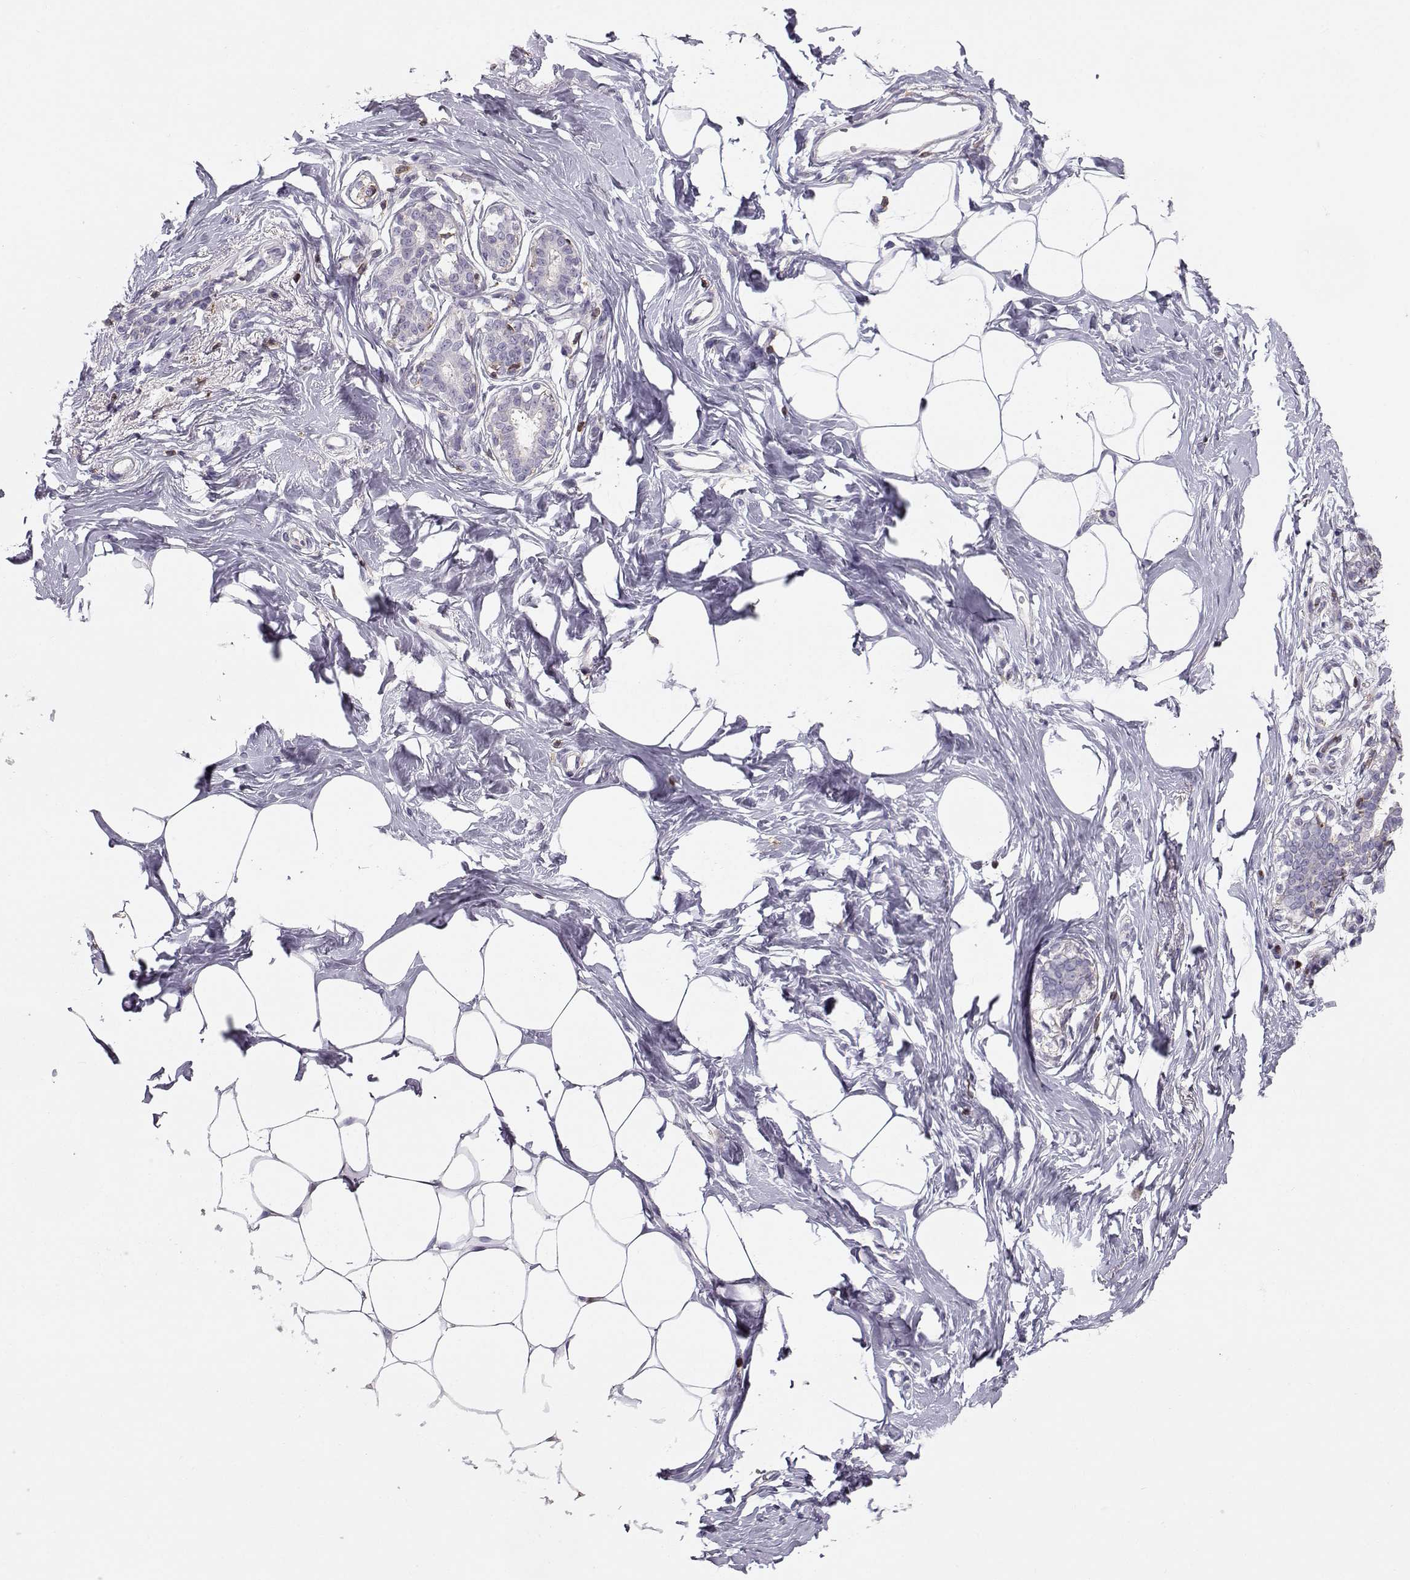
{"staining": {"intensity": "negative", "quantity": "none", "location": "none"}, "tissue": "breast", "cell_type": "Adipocytes", "image_type": "normal", "snomed": [{"axis": "morphology", "description": "Normal tissue, NOS"}, {"axis": "morphology", "description": "Lobular carcinoma, in situ"}, {"axis": "topography", "description": "Breast"}], "caption": "An immunohistochemistry micrograph of benign breast is shown. There is no staining in adipocytes of breast.", "gene": "ZBTB32", "patient": {"sex": "female", "age": 35}}